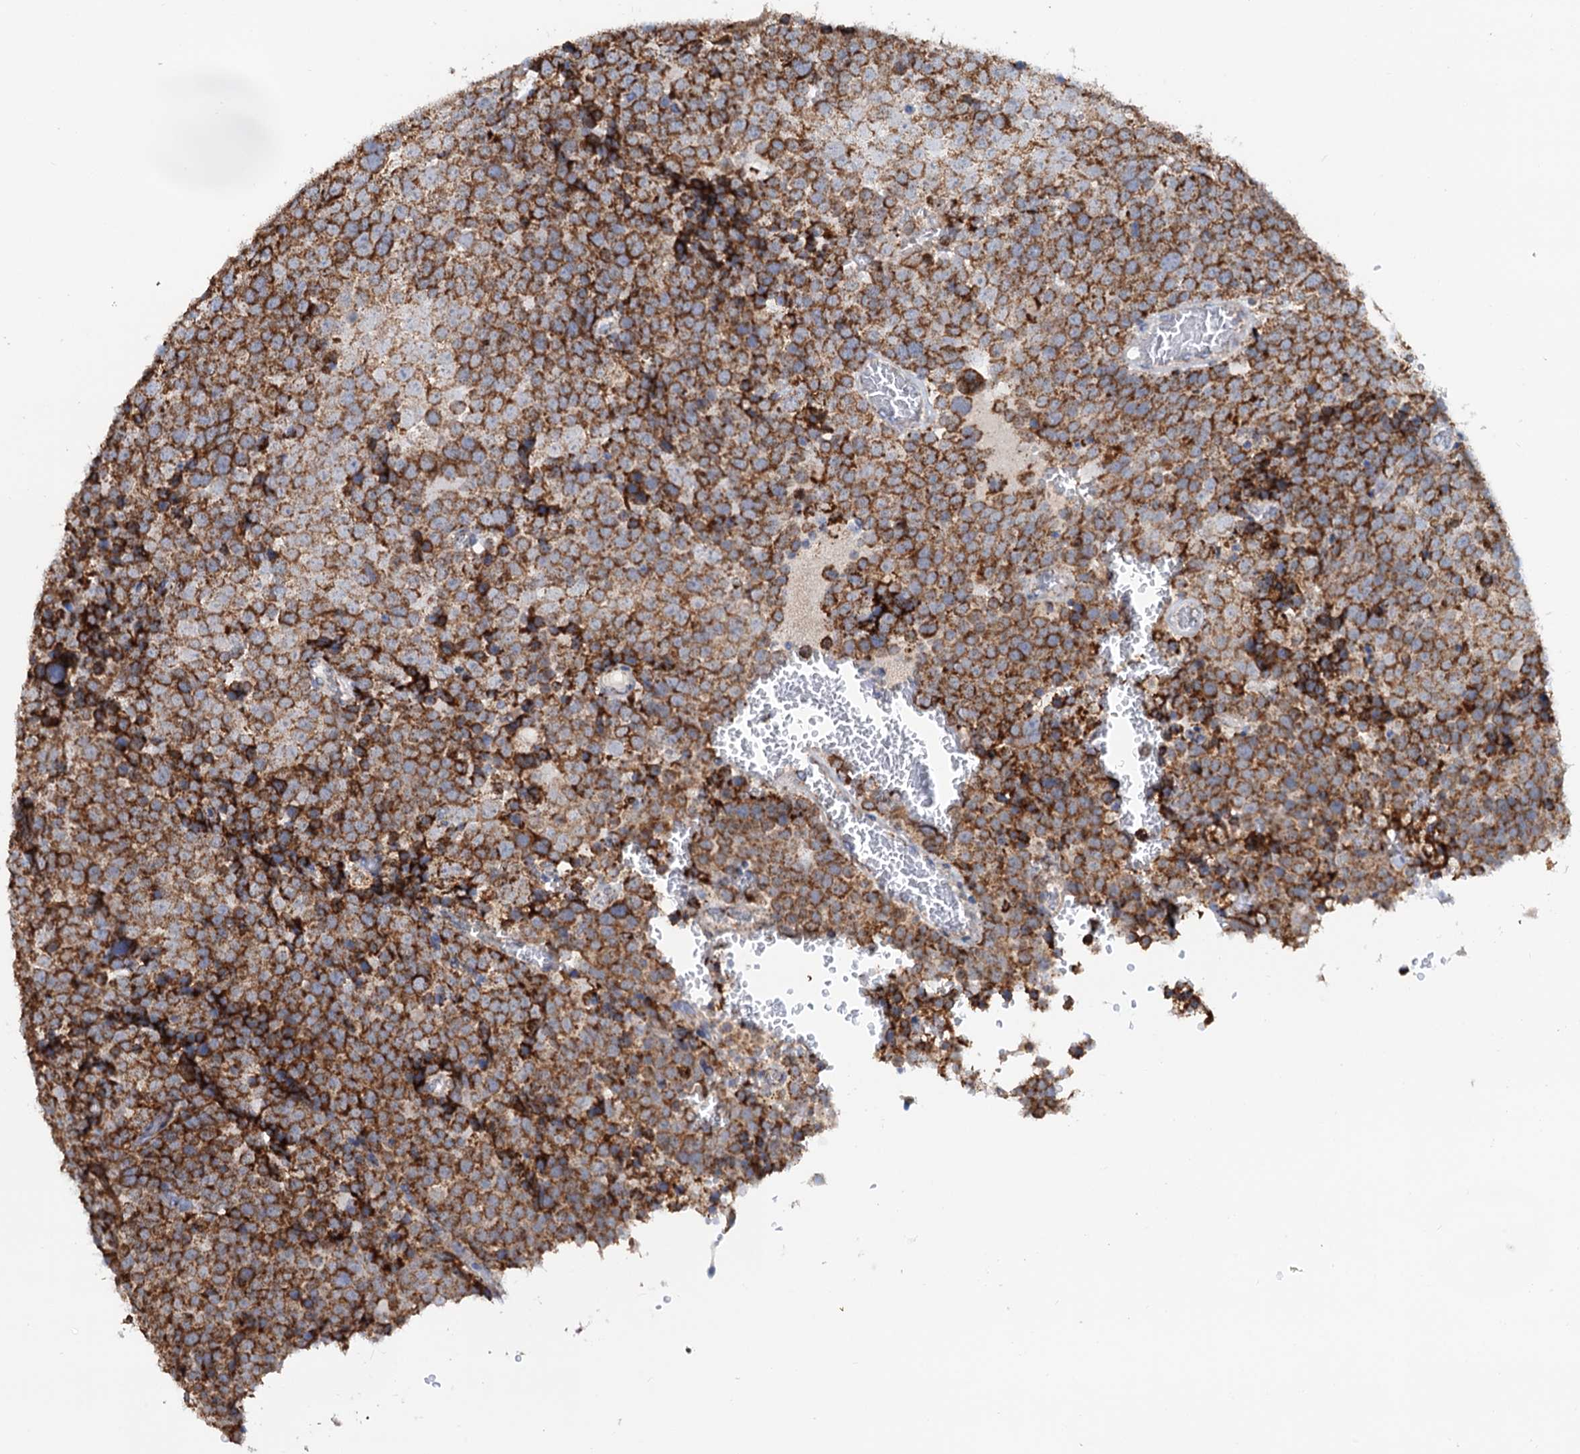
{"staining": {"intensity": "strong", "quantity": ">75%", "location": "cytoplasmic/membranous"}, "tissue": "testis cancer", "cell_type": "Tumor cells", "image_type": "cancer", "snomed": [{"axis": "morphology", "description": "Seminoma, NOS"}, {"axis": "topography", "description": "Testis"}], "caption": "Protein staining by immunohistochemistry (IHC) displays strong cytoplasmic/membranous expression in approximately >75% of tumor cells in testis cancer (seminoma).", "gene": "C2CD3", "patient": {"sex": "male", "age": 71}}